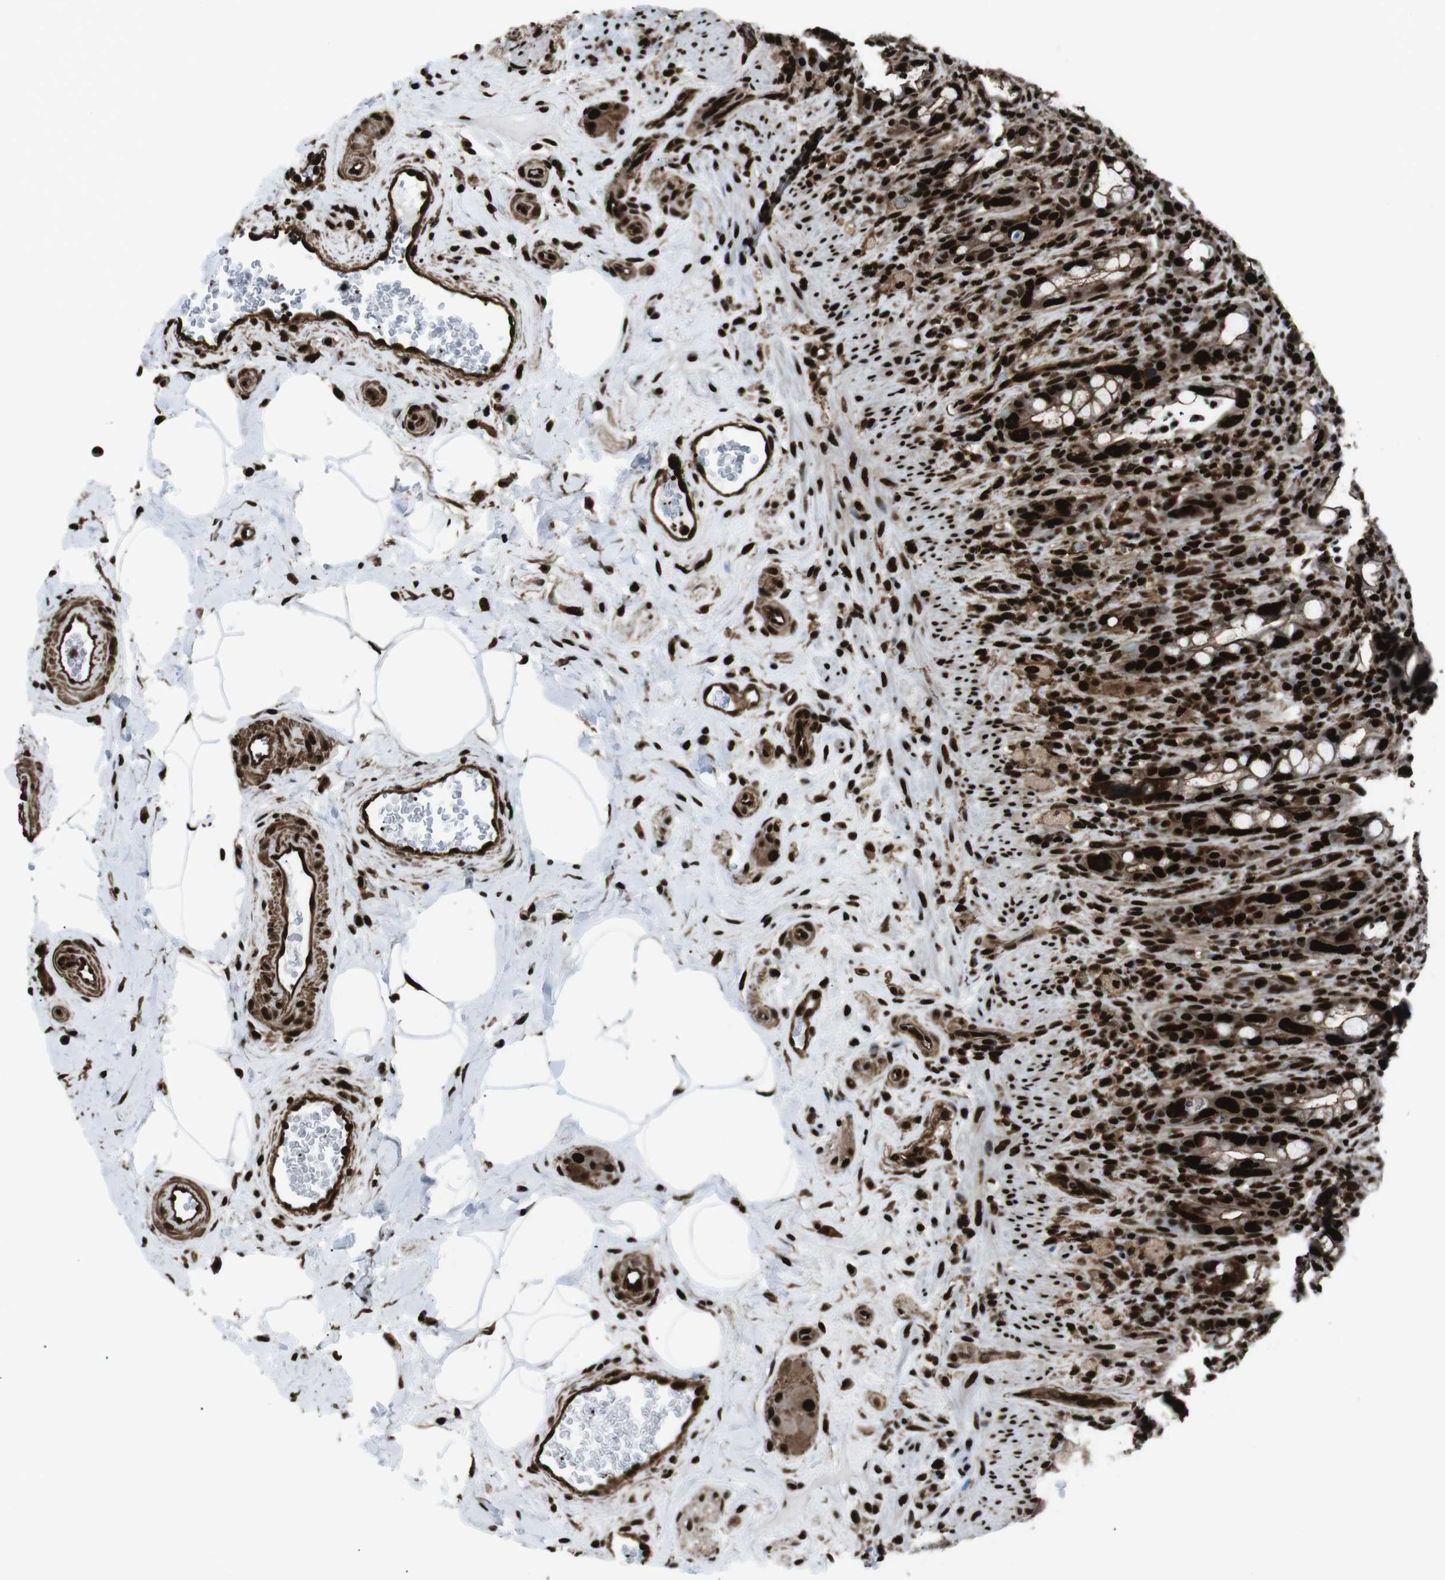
{"staining": {"intensity": "strong", "quantity": ">75%", "location": "cytoplasmic/membranous,nuclear"}, "tissue": "rectum", "cell_type": "Glandular cells", "image_type": "normal", "snomed": [{"axis": "morphology", "description": "Normal tissue, NOS"}, {"axis": "topography", "description": "Rectum"}], "caption": "Immunohistochemistry staining of normal rectum, which displays high levels of strong cytoplasmic/membranous,nuclear expression in about >75% of glandular cells indicating strong cytoplasmic/membranous,nuclear protein positivity. The staining was performed using DAB (brown) for protein detection and nuclei were counterstained in hematoxylin (blue).", "gene": "HNRNPU", "patient": {"sex": "male", "age": 44}}